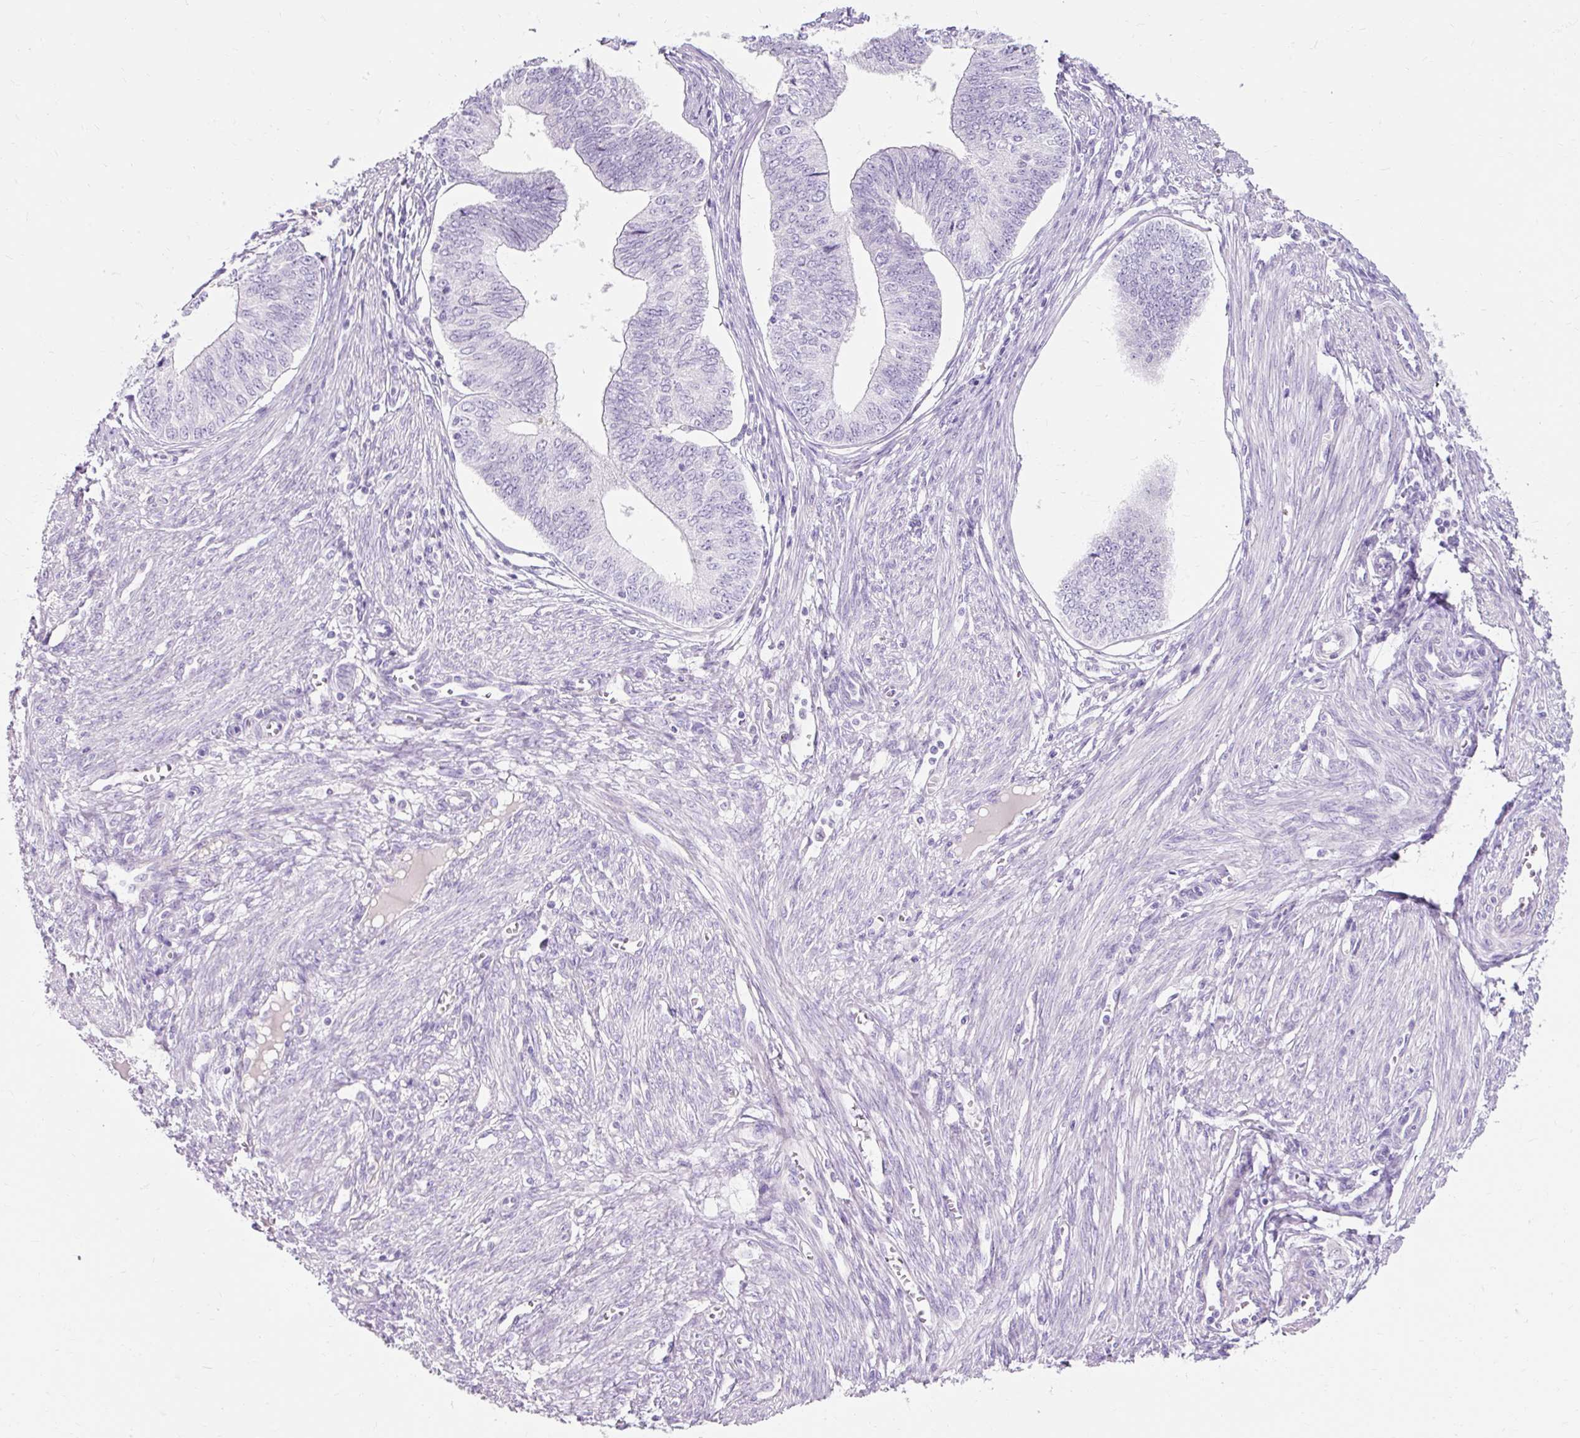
{"staining": {"intensity": "negative", "quantity": "none", "location": "none"}, "tissue": "endometrial cancer", "cell_type": "Tumor cells", "image_type": "cancer", "snomed": [{"axis": "morphology", "description": "Adenocarcinoma, NOS"}, {"axis": "topography", "description": "Endometrium"}], "caption": "The histopathology image shows no significant staining in tumor cells of endometrial cancer.", "gene": "TMEM213", "patient": {"sex": "female", "age": 68}}